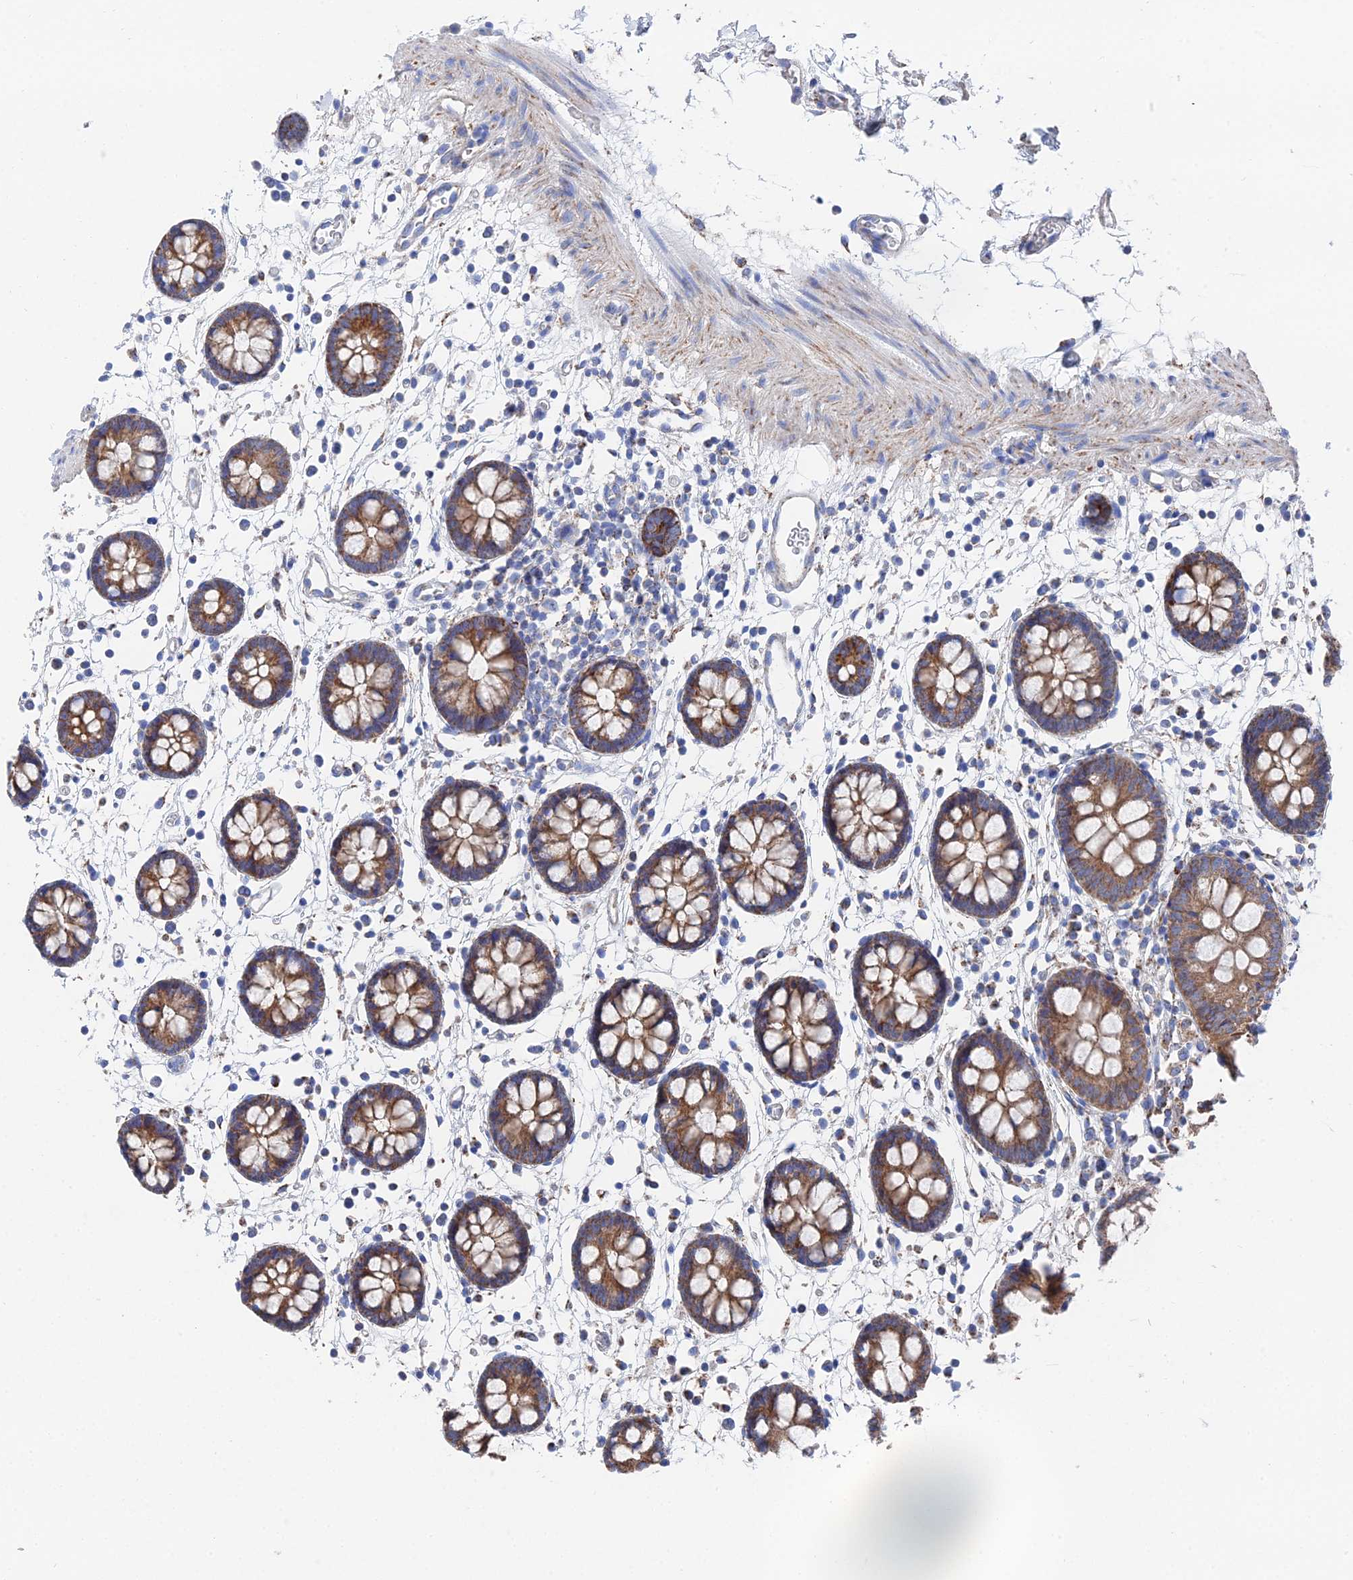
{"staining": {"intensity": "negative", "quantity": "none", "location": "none"}, "tissue": "colon", "cell_type": "Endothelial cells", "image_type": "normal", "snomed": [{"axis": "morphology", "description": "Normal tissue, NOS"}, {"axis": "topography", "description": "Colon"}], "caption": "This micrograph is of unremarkable colon stained with immunohistochemistry to label a protein in brown with the nuclei are counter-stained blue. There is no positivity in endothelial cells. The staining was performed using DAB (3,3'-diaminobenzidine) to visualize the protein expression in brown, while the nuclei were stained in blue with hematoxylin (Magnification: 20x).", "gene": "IFT80", "patient": {"sex": "male", "age": 56}}